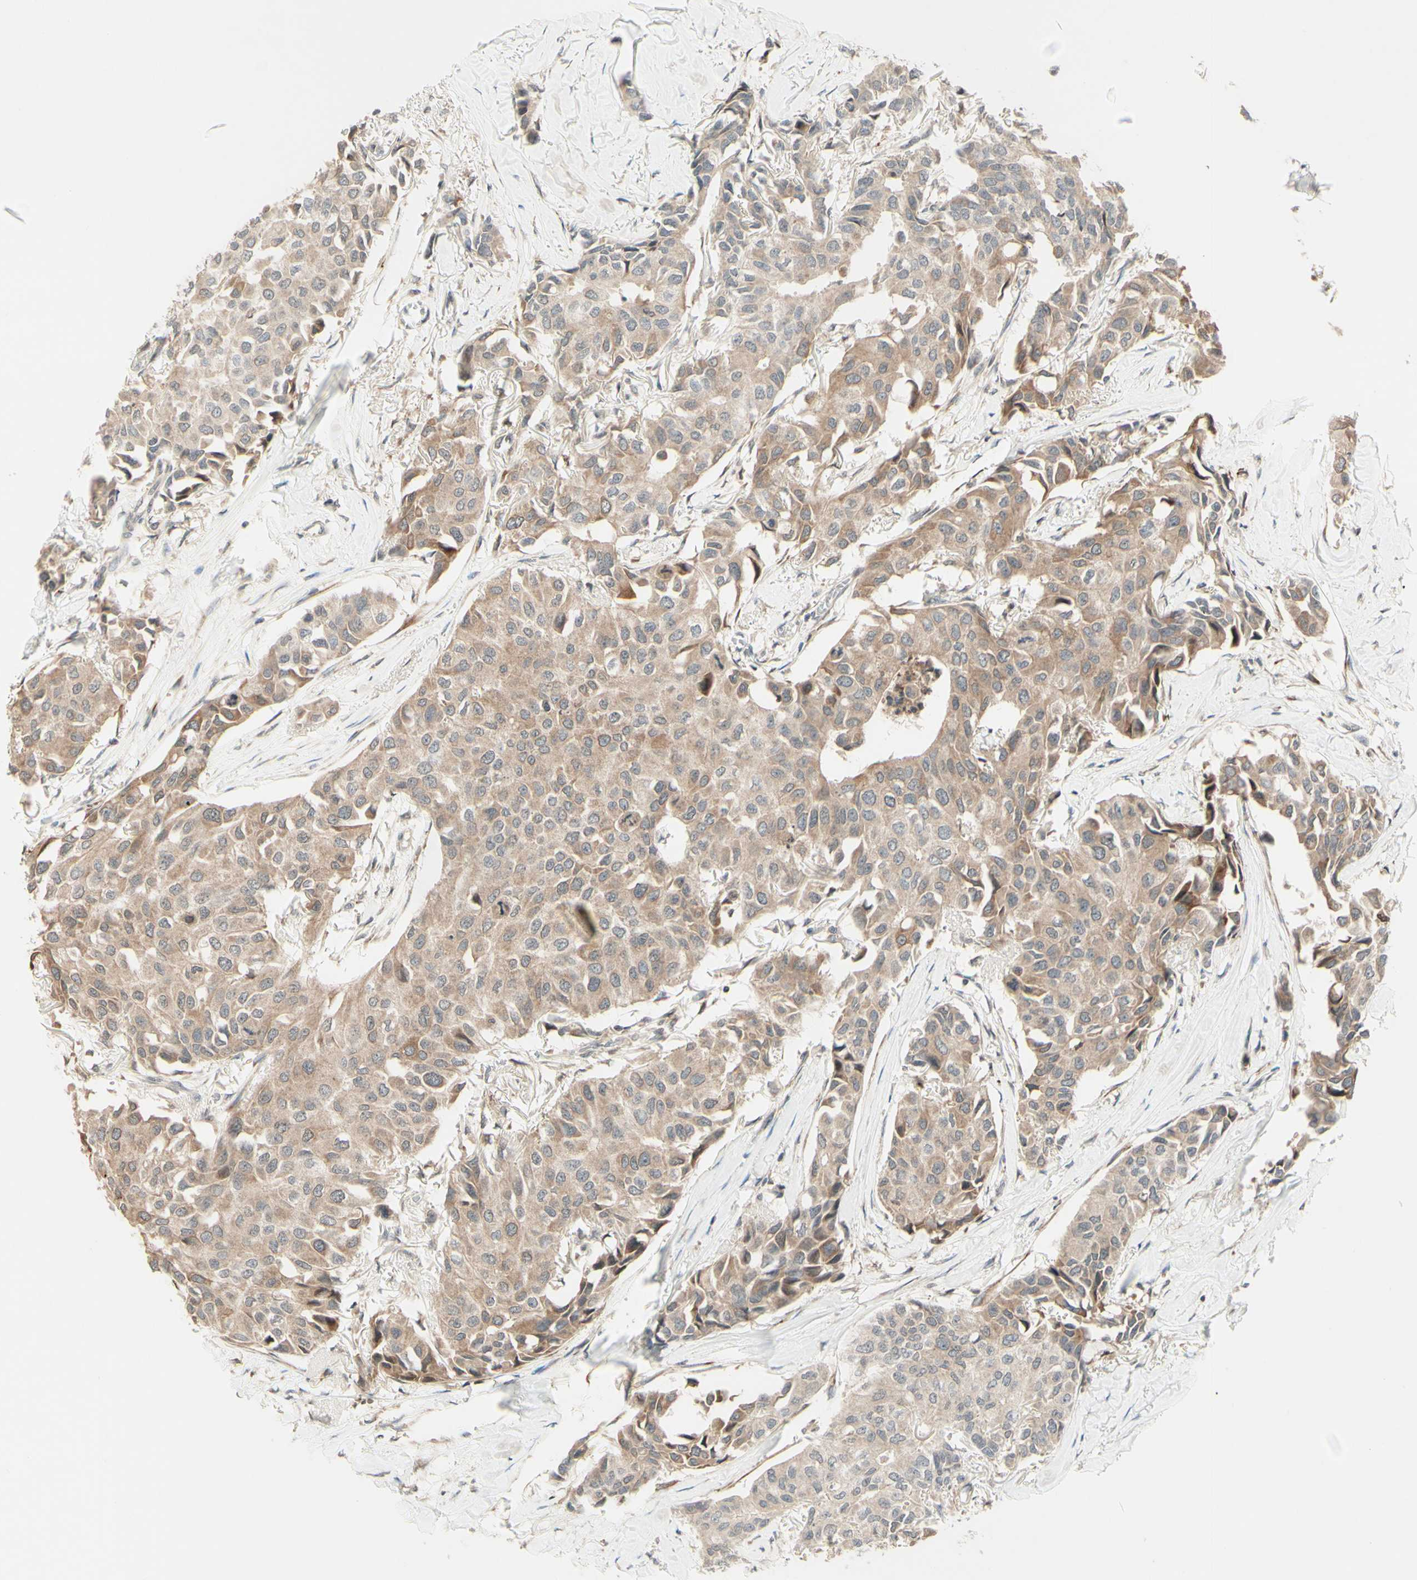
{"staining": {"intensity": "weak", "quantity": ">75%", "location": "cytoplasmic/membranous"}, "tissue": "breast cancer", "cell_type": "Tumor cells", "image_type": "cancer", "snomed": [{"axis": "morphology", "description": "Duct carcinoma"}, {"axis": "topography", "description": "Breast"}], "caption": "Weak cytoplasmic/membranous expression for a protein is identified in about >75% of tumor cells of breast cancer using immunohistochemistry (IHC).", "gene": "ZW10", "patient": {"sex": "female", "age": 80}}